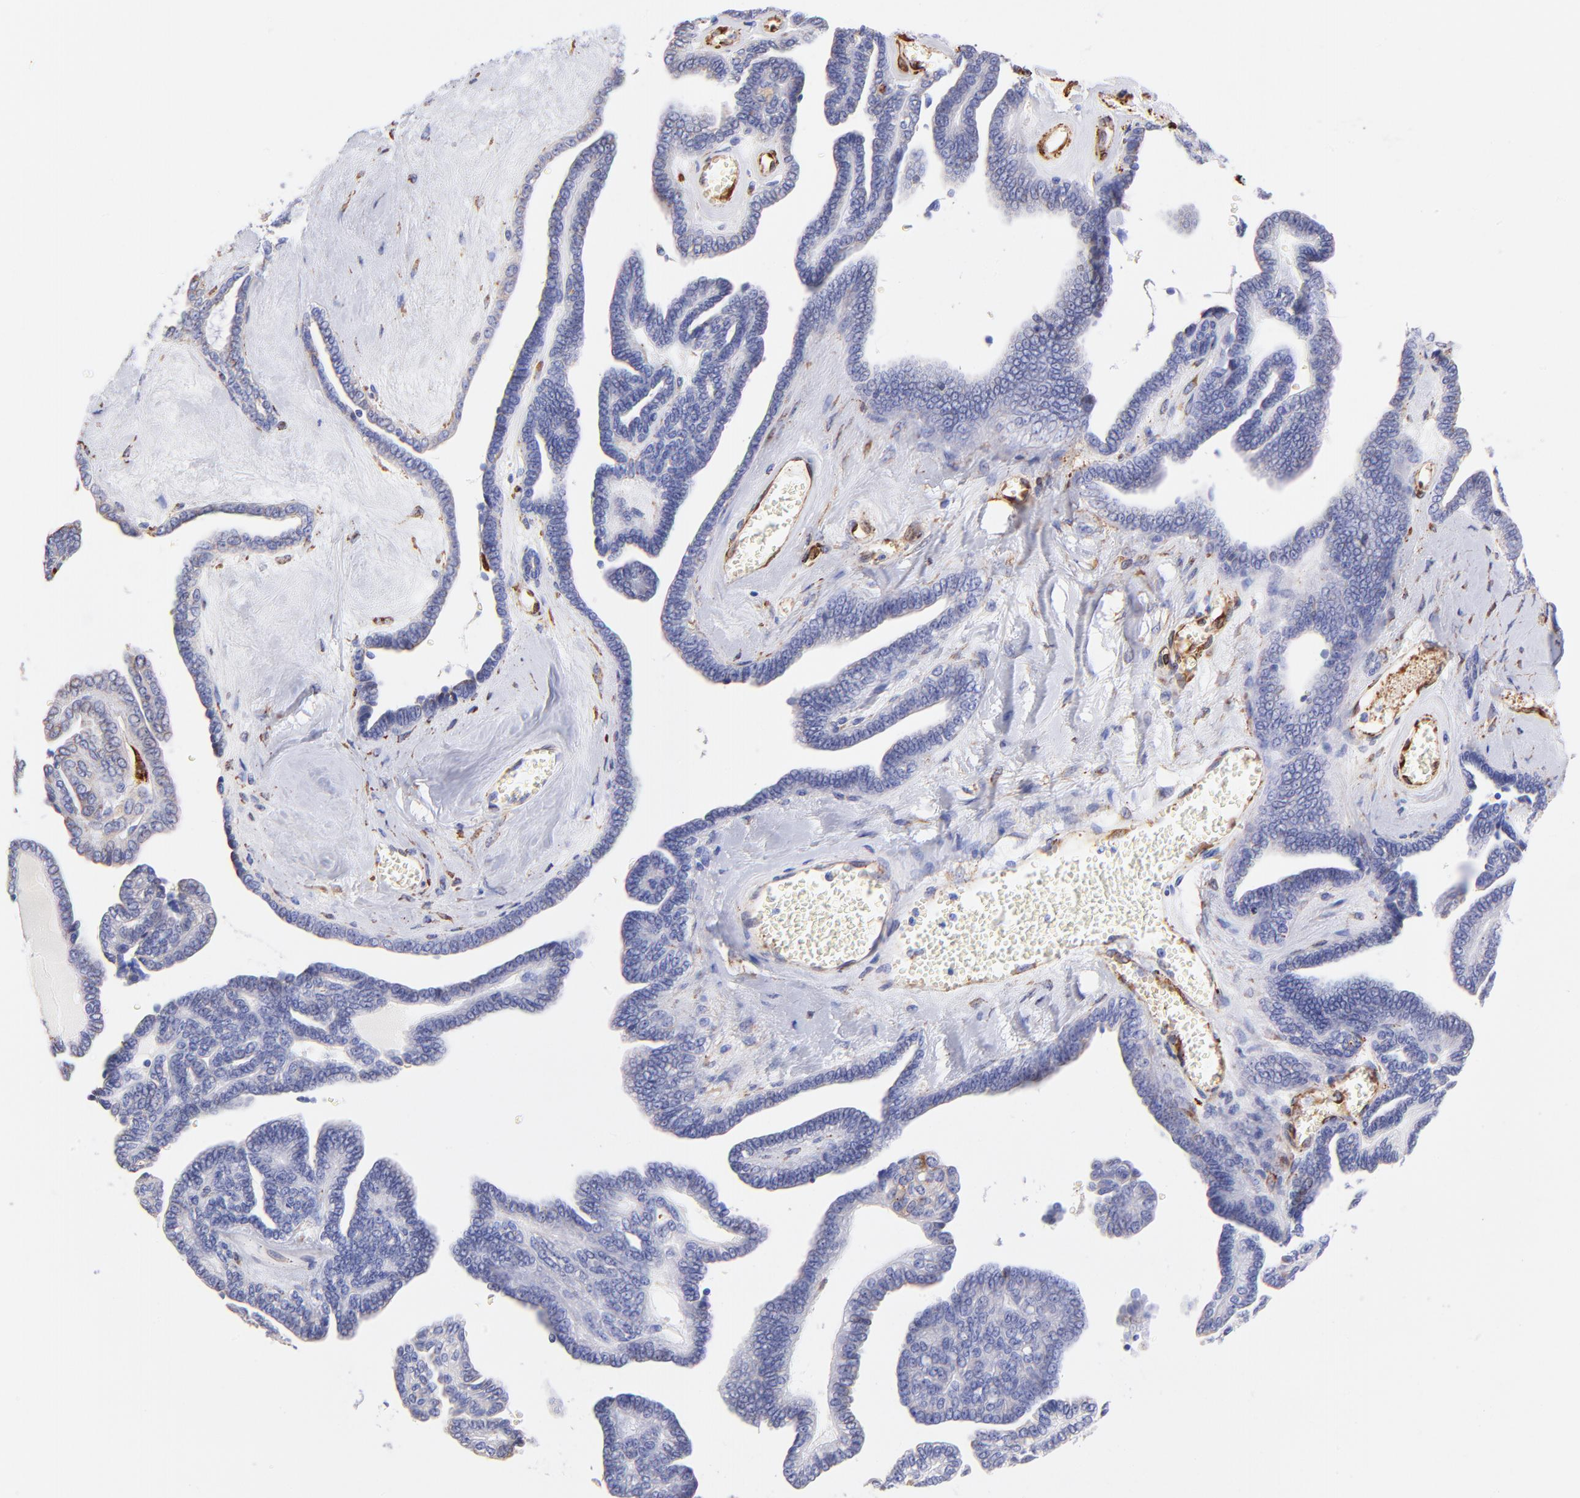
{"staining": {"intensity": "negative", "quantity": "none", "location": "none"}, "tissue": "ovarian cancer", "cell_type": "Tumor cells", "image_type": "cancer", "snomed": [{"axis": "morphology", "description": "Cystadenocarcinoma, serous, NOS"}, {"axis": "topography", "description": "Ovary"}], "caption": "Tumor cells show no significant protein staining in ovarian cancer (serous cystadenocarcinoma).", "gene": "SPARC", "patient": {"sex": "female", "age": 71}}